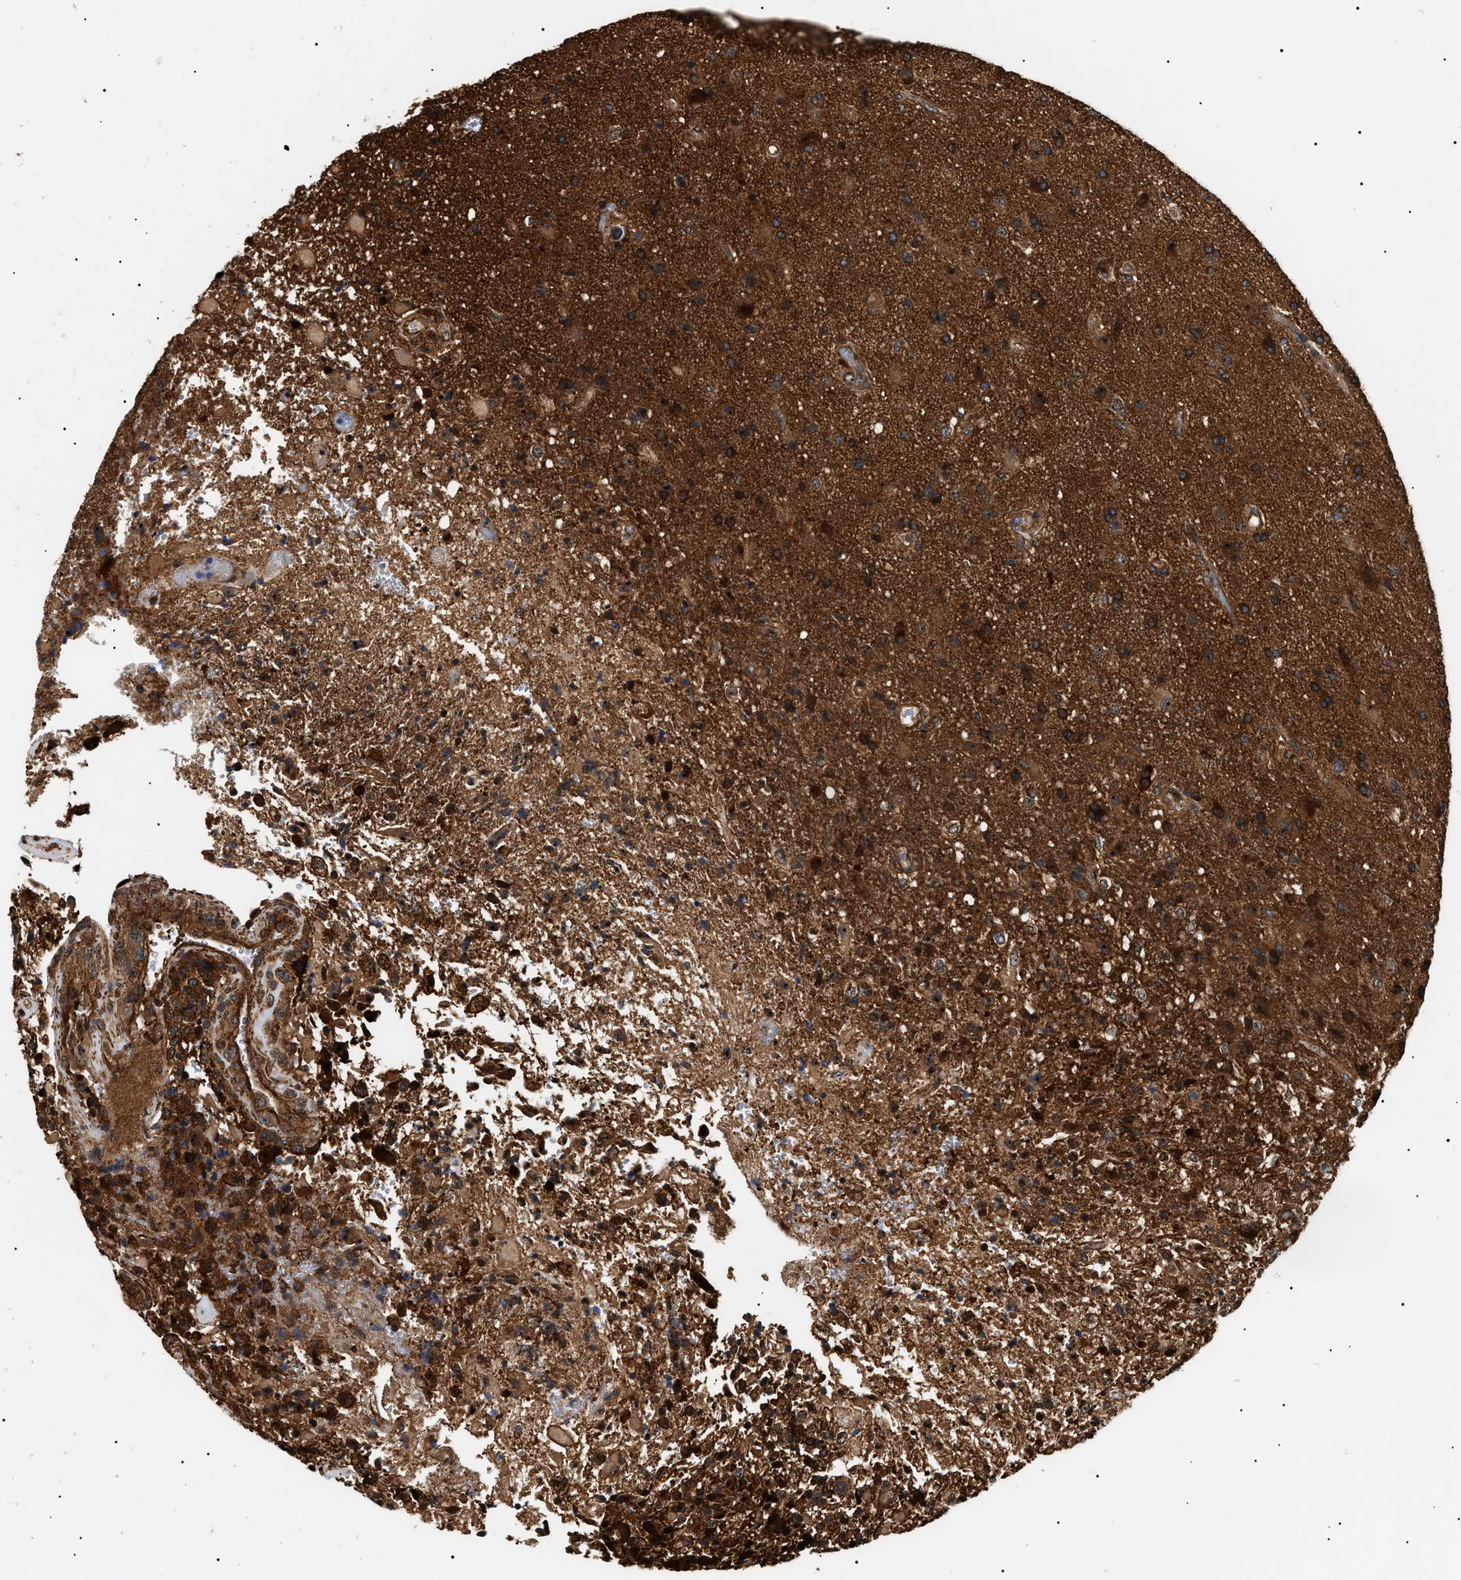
{"staining": {"intensity": "strong", "quantity": ">75%", "location": "cytoplasmic/membranous"}, "tissue": "glioma", "cell_type": "Tumor cells", "image_type": "cancer", "snomed": [{"axis": "morphology", "description": "Glioma, malignant, High grade"}, {"axis": "topography", "description": "Brain"}], "caption": "A photomicrograph showing strong cytoplasmic/membranous expression in about >75% of tumor cells in glioma, as visualized by brown immunohistochemical staining.", "gene": "SH3GLB2", "patient": {"sex": "male", "age": 72}}